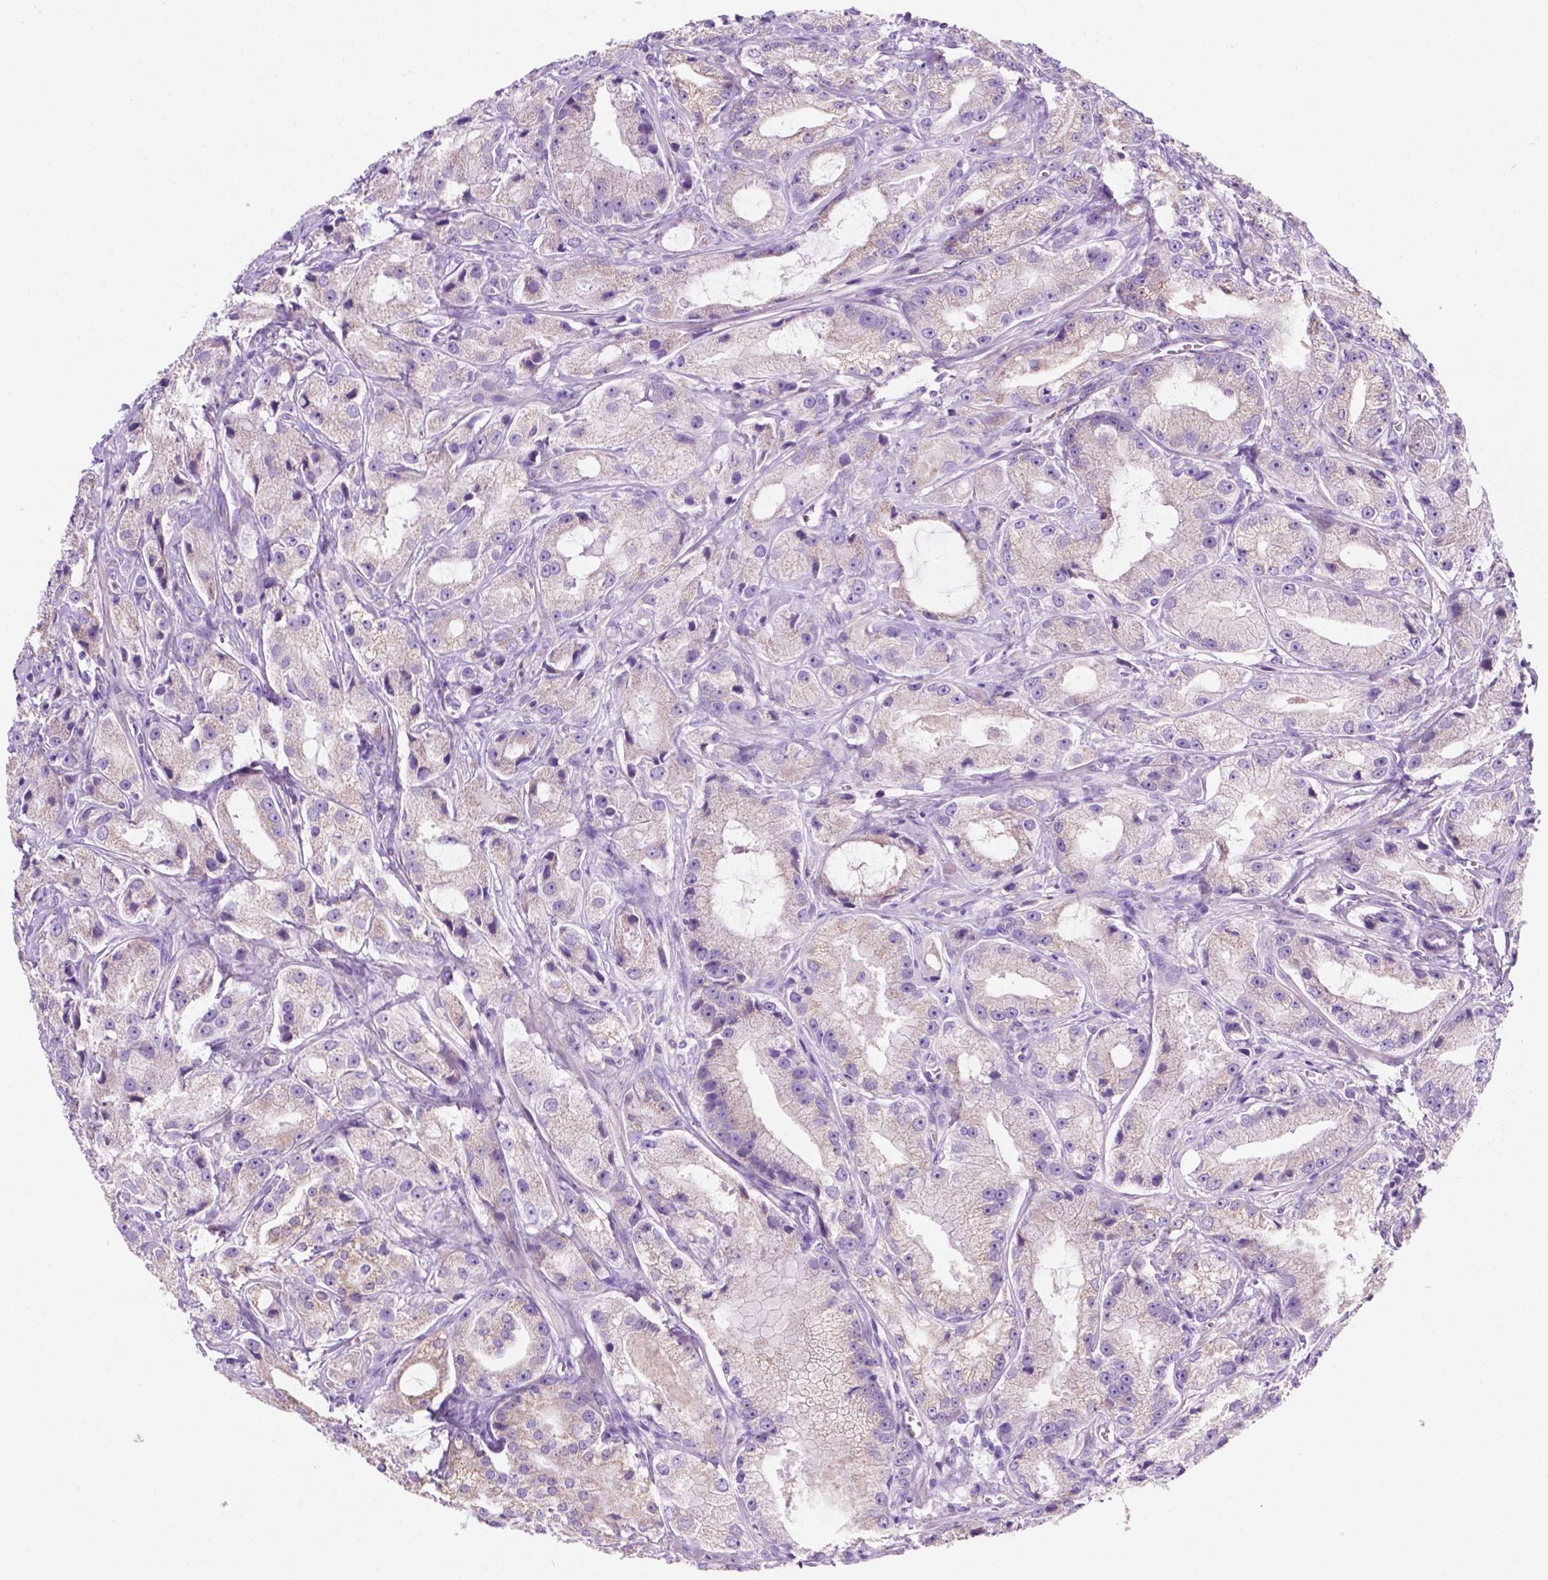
{"staining": {"intensity": "moderate", "quantity": "25%-75%", "location": "cytoplasmic/membranous"}, "tissue": "prostate cancer", "cell_type": "Tumor cells", "image_type": "cancer", "snomed": [{"axis": "morphology", "description": "Adenocarcinoma, High grade"}, {"axis": "topography", "description": "Prostate"}], "caption": "Immunohistochemical staining of human prostate high-grade adenocarcinoma shows medium levels of moderate cytoplasmic/membranous protein staining in about 25%-75% of tumor cells. Nuclei are stained in blue.", "gene": "CEACAM7", "patient": {"sex": "male", "age": 64}}